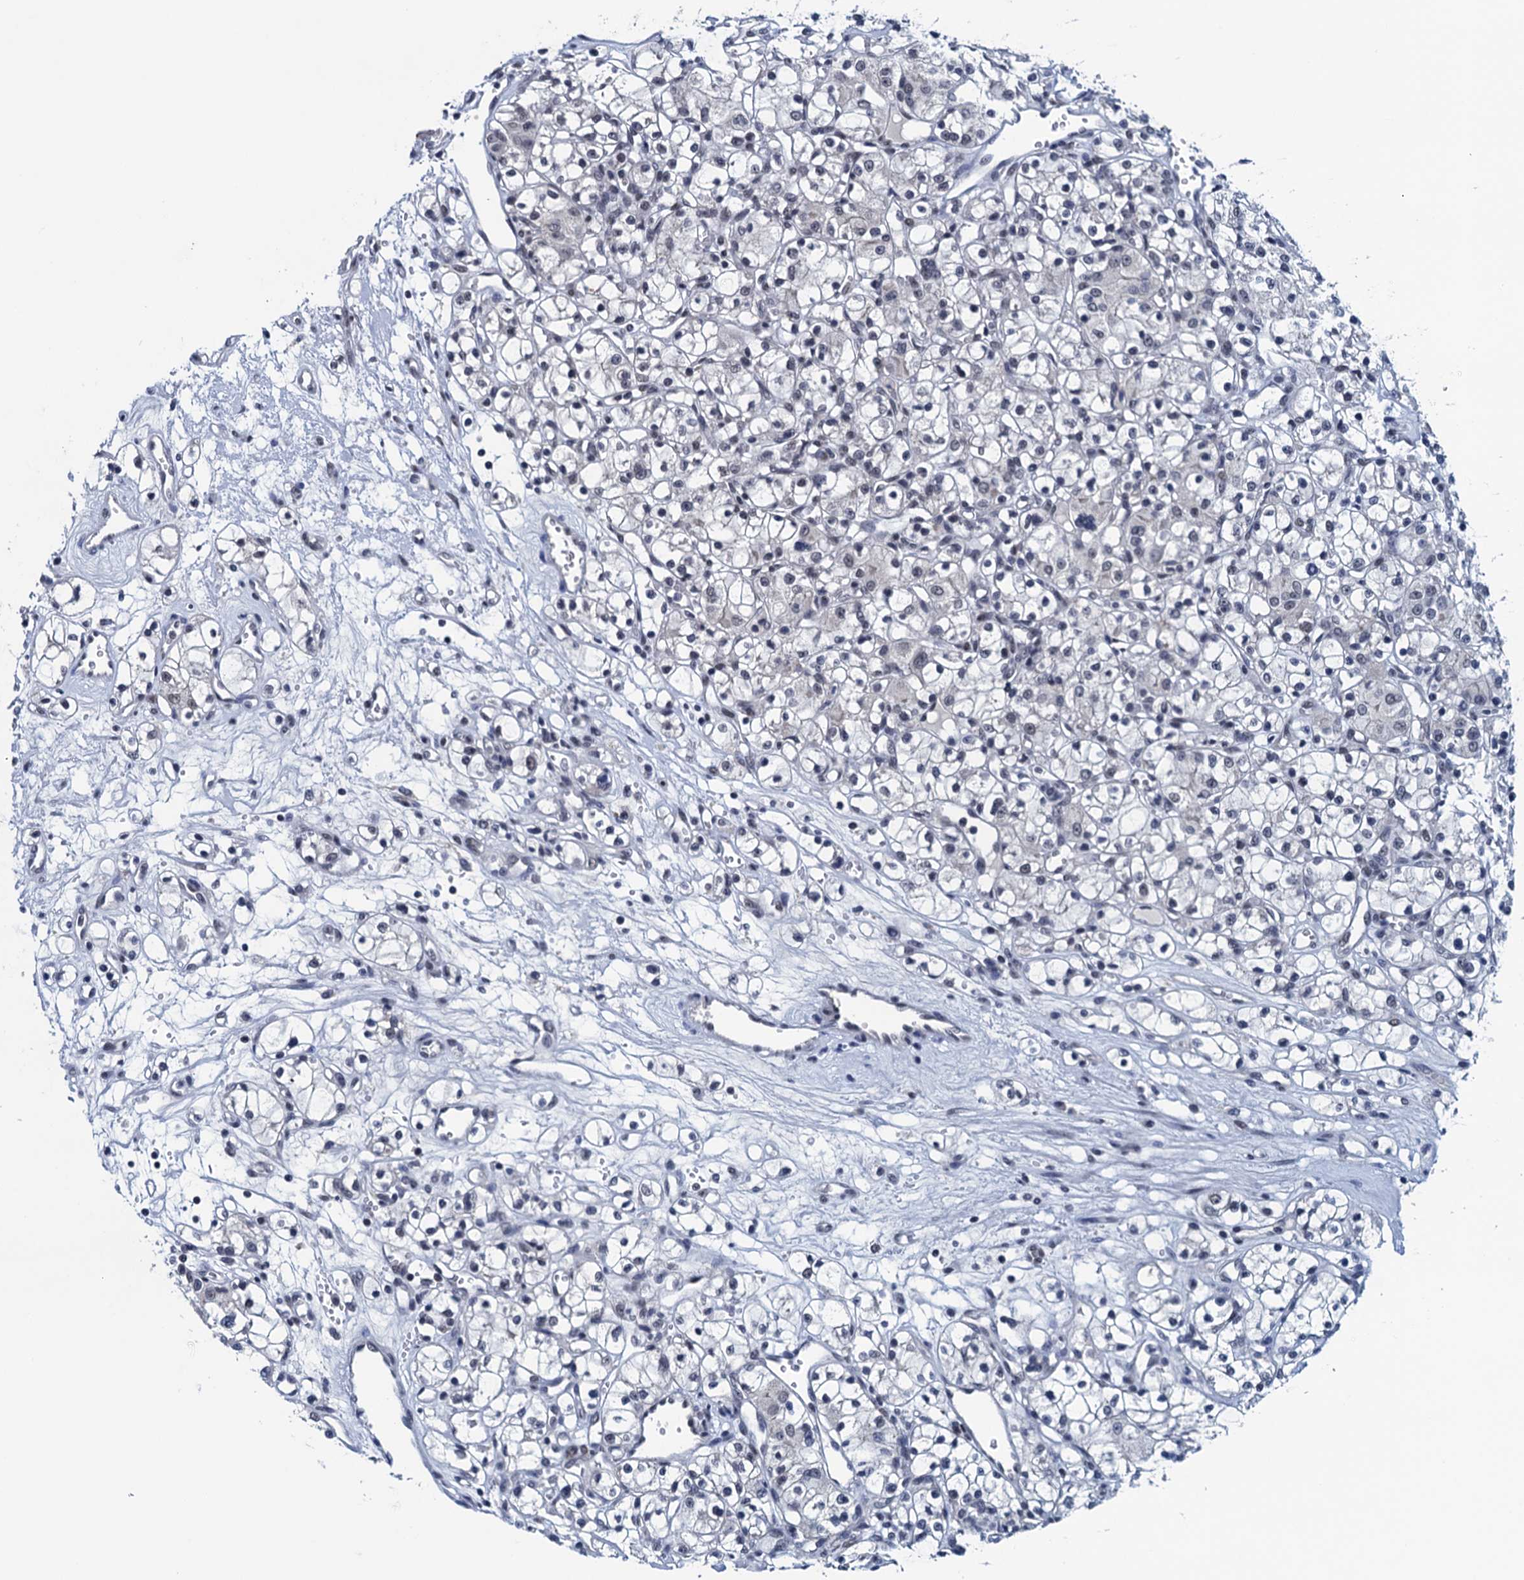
{"staining": {"intensity": "negative", "quantity": "none", "location": "none"}, "tissue": "renal cancer", "cell_type": "Tumor cells", "image_type": "cancer", "snomed": [{"axis": "morphology", "description": "Adenocarcinoma, NOS"}, {"axis": "topography", "description": "Kidney"}], "caption": "Human adenocarcinoma (renal) stained for a protein using IHC shows no staining in tumor cells.", "gene": "FNBP4", "patient": {"sex": "female", "age": 59}}